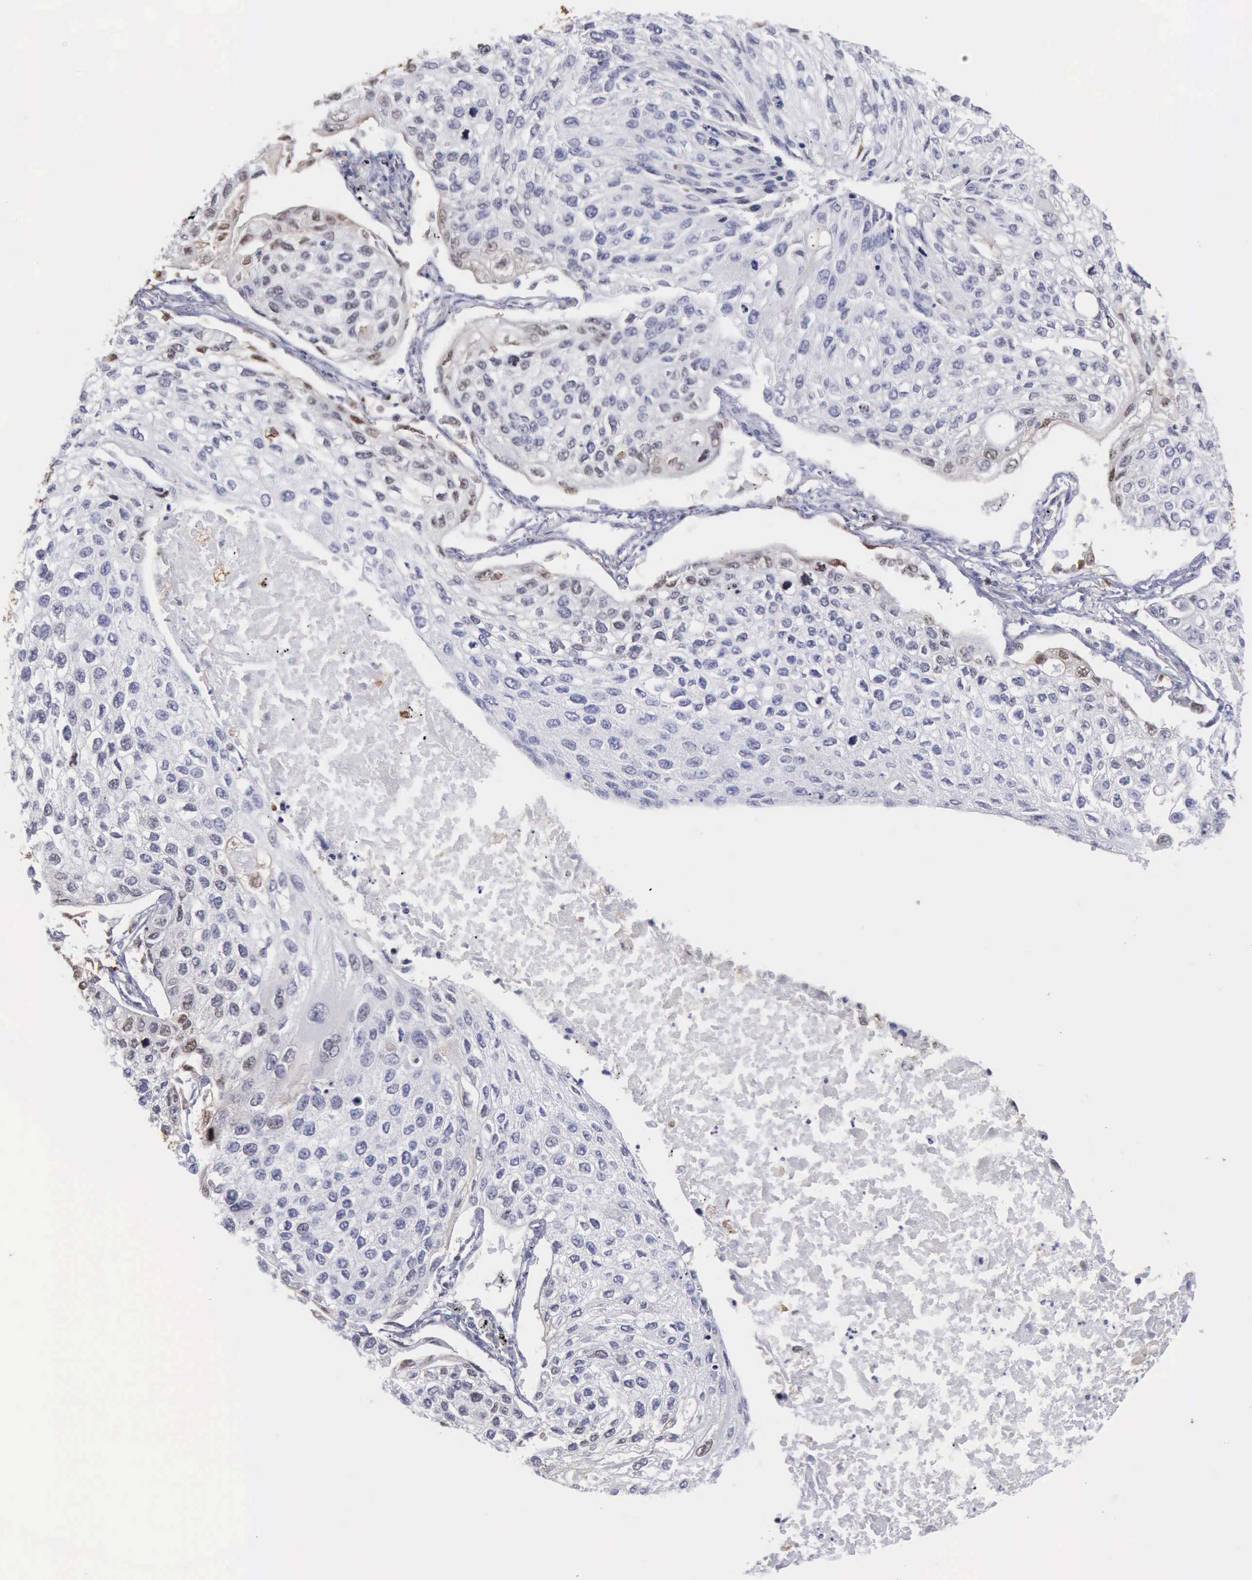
{"staining": {"intensity": "weak", "quantity": "<25%", "location": "nuclear"}, "tissue": "lung cancer", "cell_type": "Tumor cells", "image_type": "cancer", "snomed": [{"axis": "morphology", "description": "Squamous cell carcinoma, NOS"}, {"axis": "topography", "description": "Lung"}], "caption": "Photomicrograph shows no significant protein positivity in tumor cells of lung cancer (squamous cell carcinoma).", "gene": "STAT1", "patient": {"sex": "male", "age": 75}}